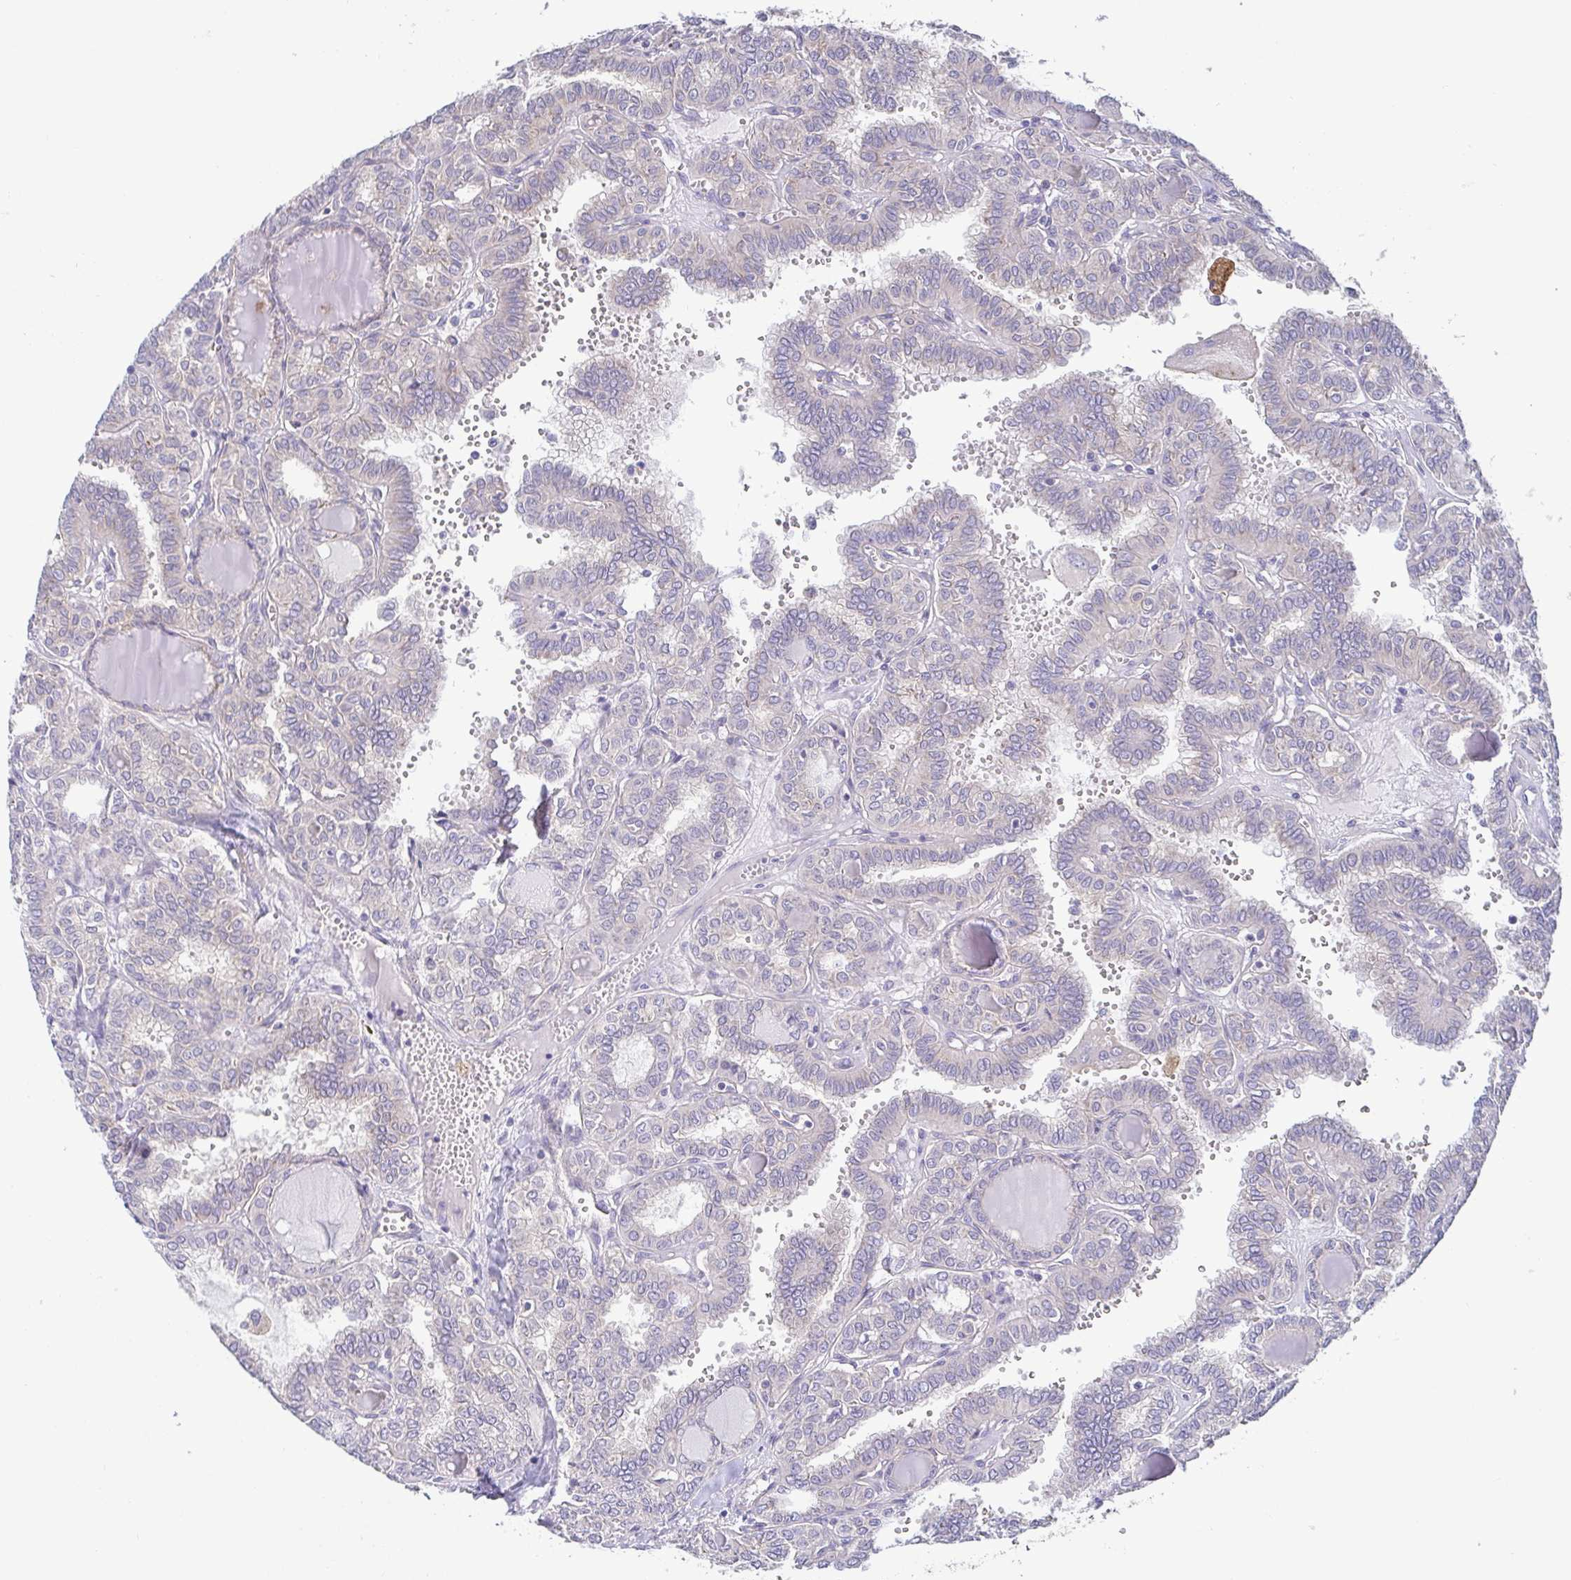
{"staining": {"intensity": "negative", "quantity": "none", "location": "none"}, "tissue": "thyroid cancer", "cell_type": "Tumor cells", "image_type": "cancer", "snomed": [{"axis": "morphology", "description": "Papillary adenocarcinoma, NOS"}, {"axis": "topography", "description": "Thyroid gland"}], "caption": "High power microscopy photomicrograph of an immunohistochemistry image of thyroid cancer, revealing no significant staining in tumor cells. Nuclei are stained in blue.", "gene": "LMF2", "patient": {"sex": "female", "age": 41}}